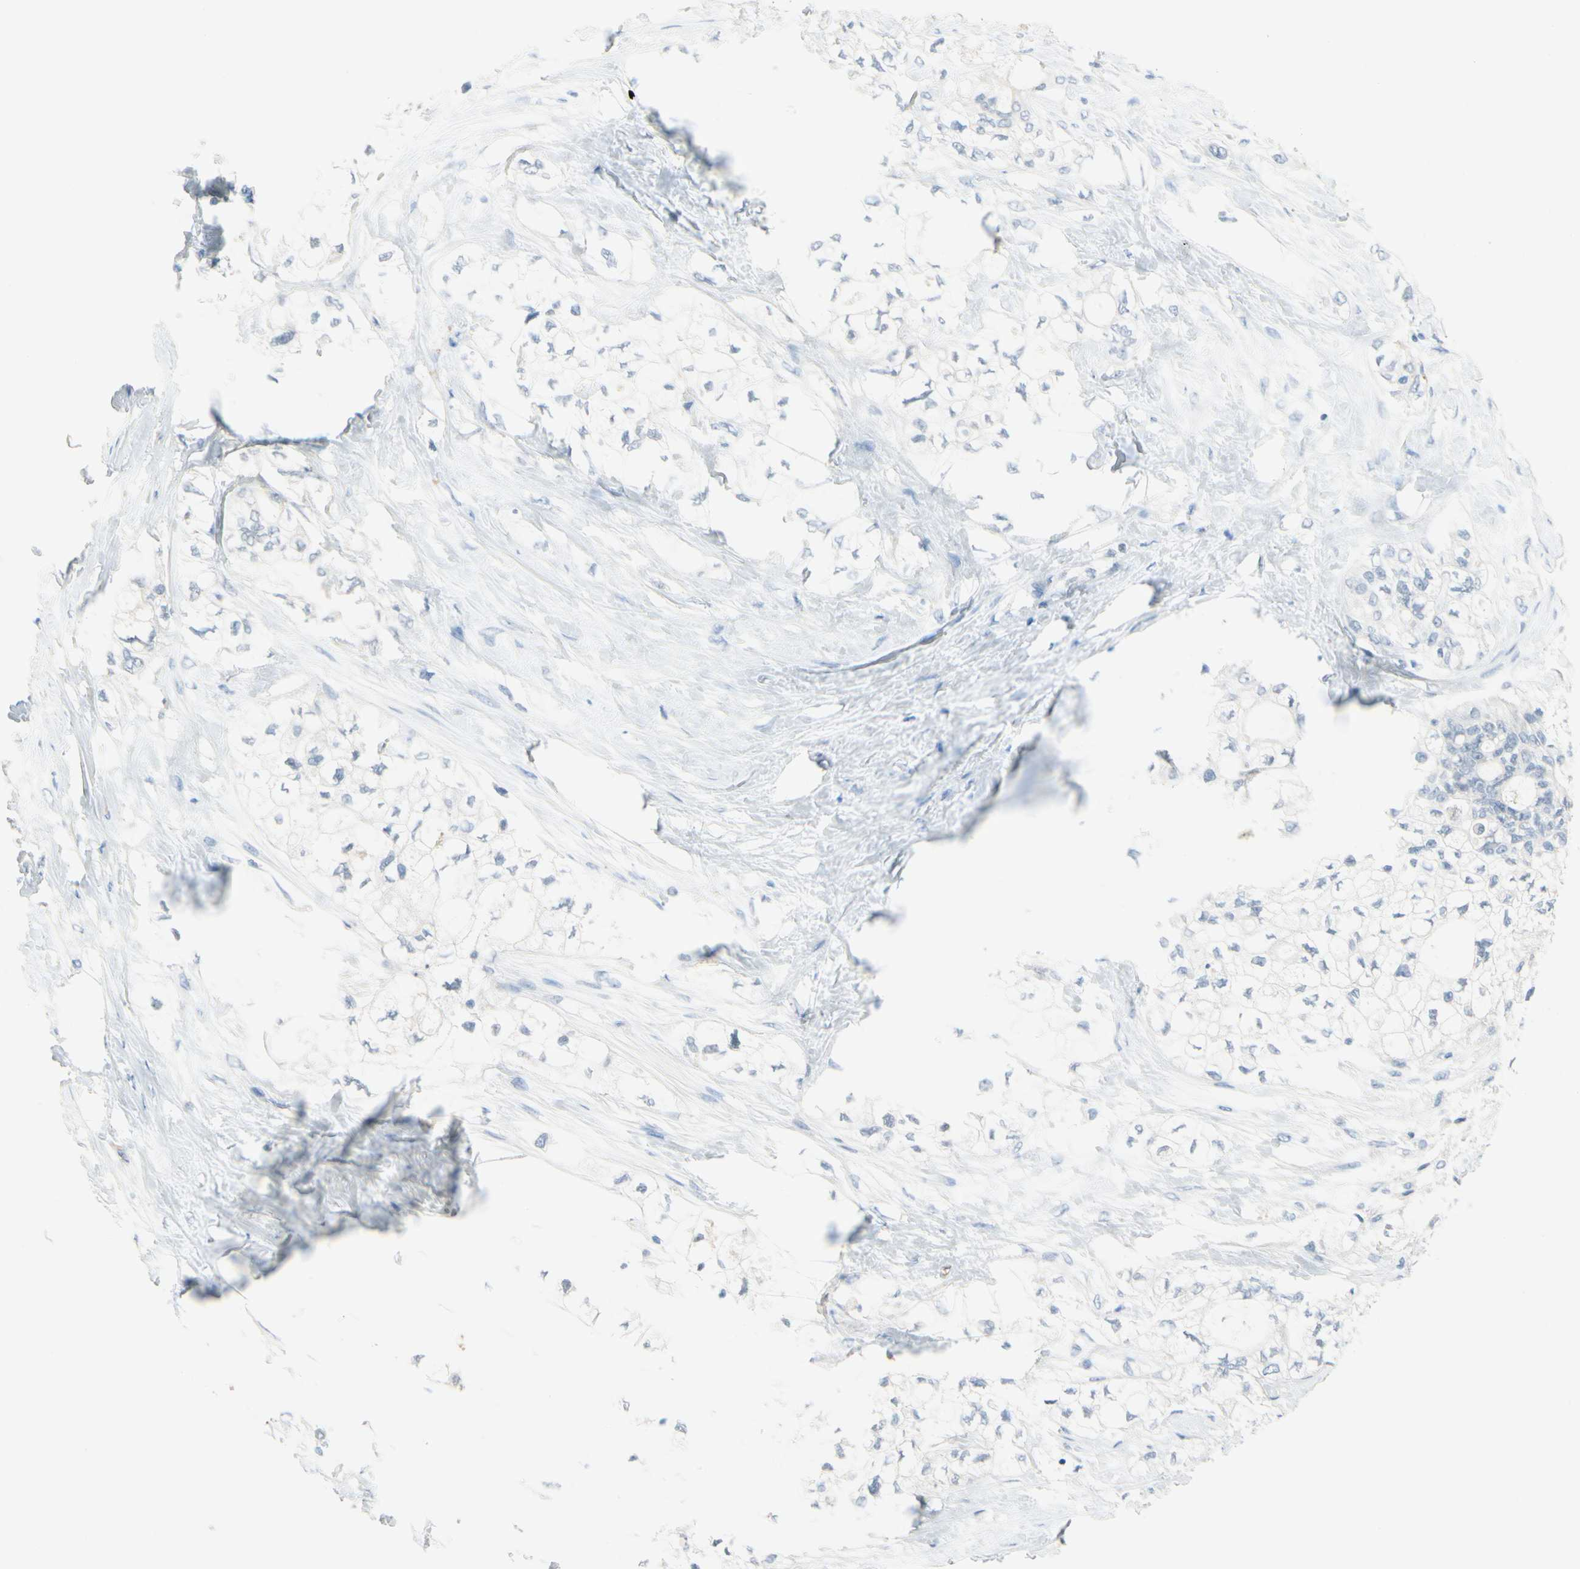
{"staining": {"intensity": "negative", "quantity": "none", "location": "none"}, "tissue": "pancreatic cancer", "cell_type": "Tumor cells", "image_type": "cancer", "snomed": [{"axis": "morphology", "description": "Adenocarcinoma, NOS"}, {"axis": "topography", "description": "Pancreas"}], "caption": "Pancreatic adenocarcinoma was stained to show a protein in brown. There is no significant staining in tumor cells.", "gene": "CNDP1", "patient": {"sex": "male", "age": 70}}